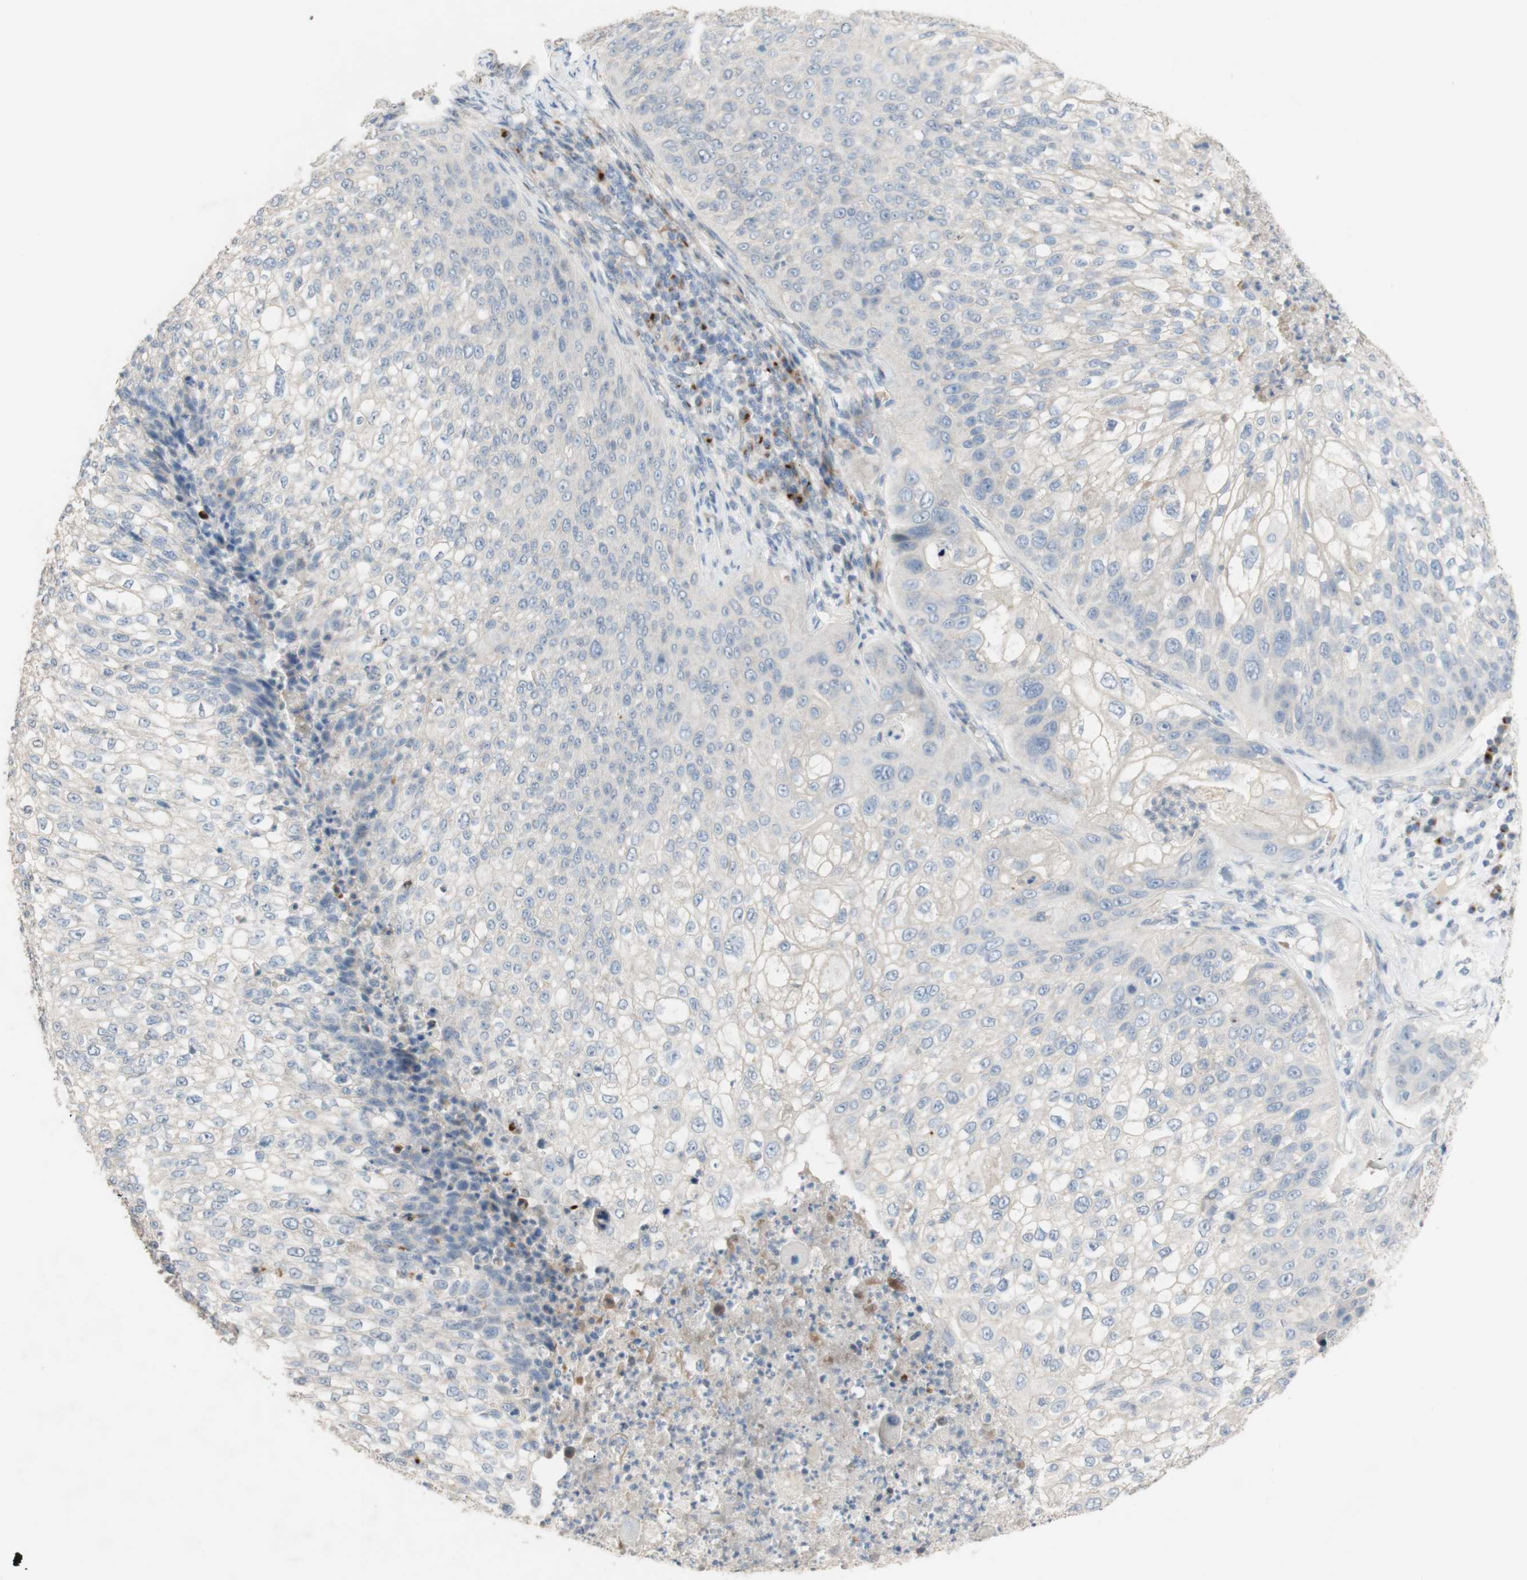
{"staining": {"intensity": "negative", "quantity": "none", "location": "none"}, "tissue": "lung cancer", "cell_type": "Tumor cells", "image_type": "cancer", "snomed": [{"axis": "morphology", "description": "Inflammation, NOS"}, {"axis": "morphology", "description": "Squamous cell carcinoma, NOS"}, {"axis": "topography", "description": "Lymph node"}, {"axis": "topography", "description": "Soft tissue"}, {"axis": "topography", "description": "Lung"}], "caption": "Protein analysis of lung cancer (squamous cell carcinoma) reveals no significant positivity in tumor cells. (DAB (3,3'-diaminobenzidine) immunohistochemistry with hematoxylin counter stain).", "gene": "MANEA", "patient": {"sex": "male", "age": 66}}